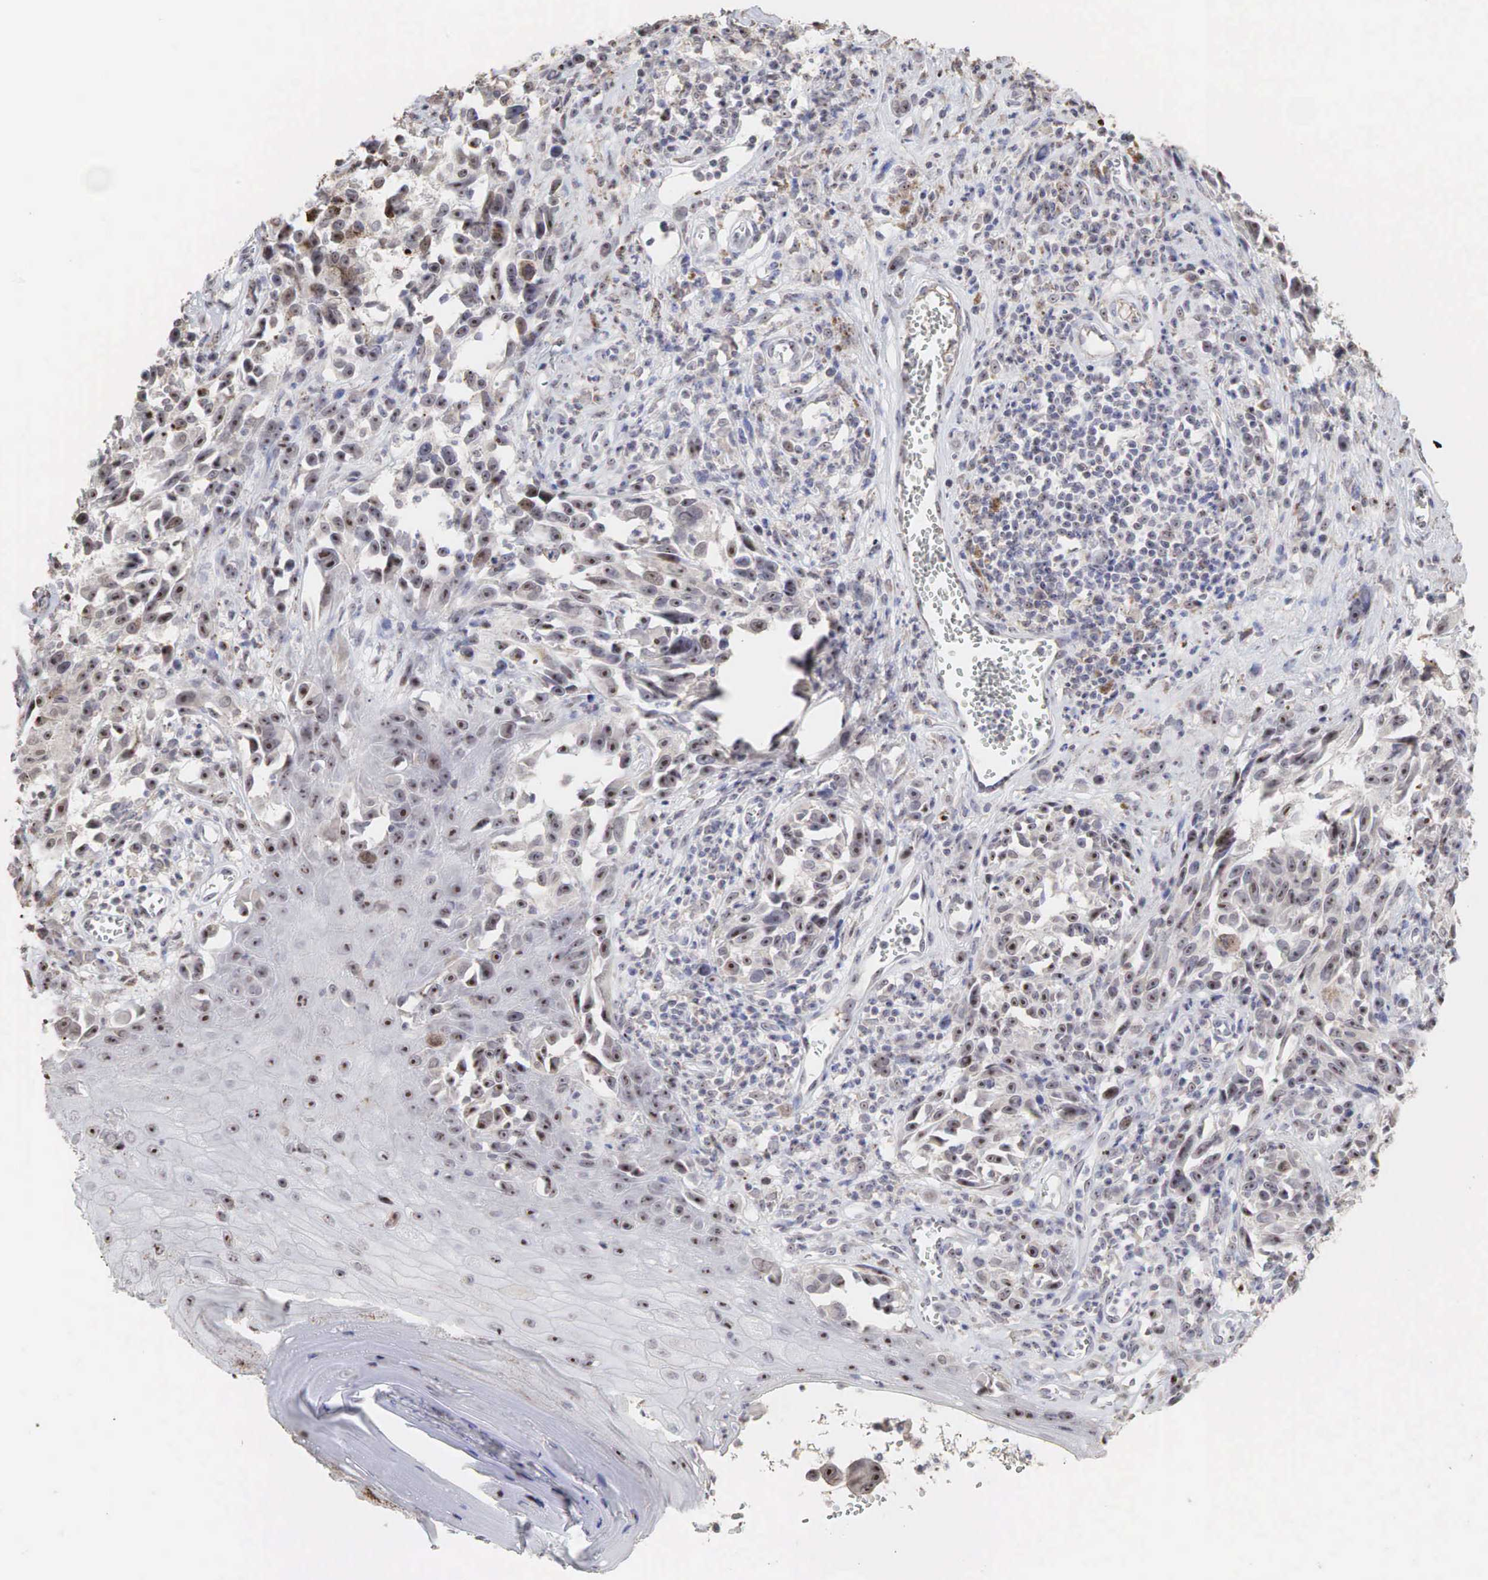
{"staining": {"intensity": "strong", "quantity": "25%-75%", "location": "cytoplasmic/membranous,nuclear"}, "tissue": "melanoma", "cell_type": "Tumor cells", "image_type": "cancer", "snomed": [{"axis": "morphology", "description": "Malignant melanoma, NOS"}, {"axis": "topography", "description": "Skin"}], "caption": "Human malignant melanoma stained with a brown dye reveals strong cytoplasmic/membranous and nuclear positive expression in approximately 25%-75% of tumor cells.", "gene": "DKC1", "patient": {"sex": "female", "age": 82}}